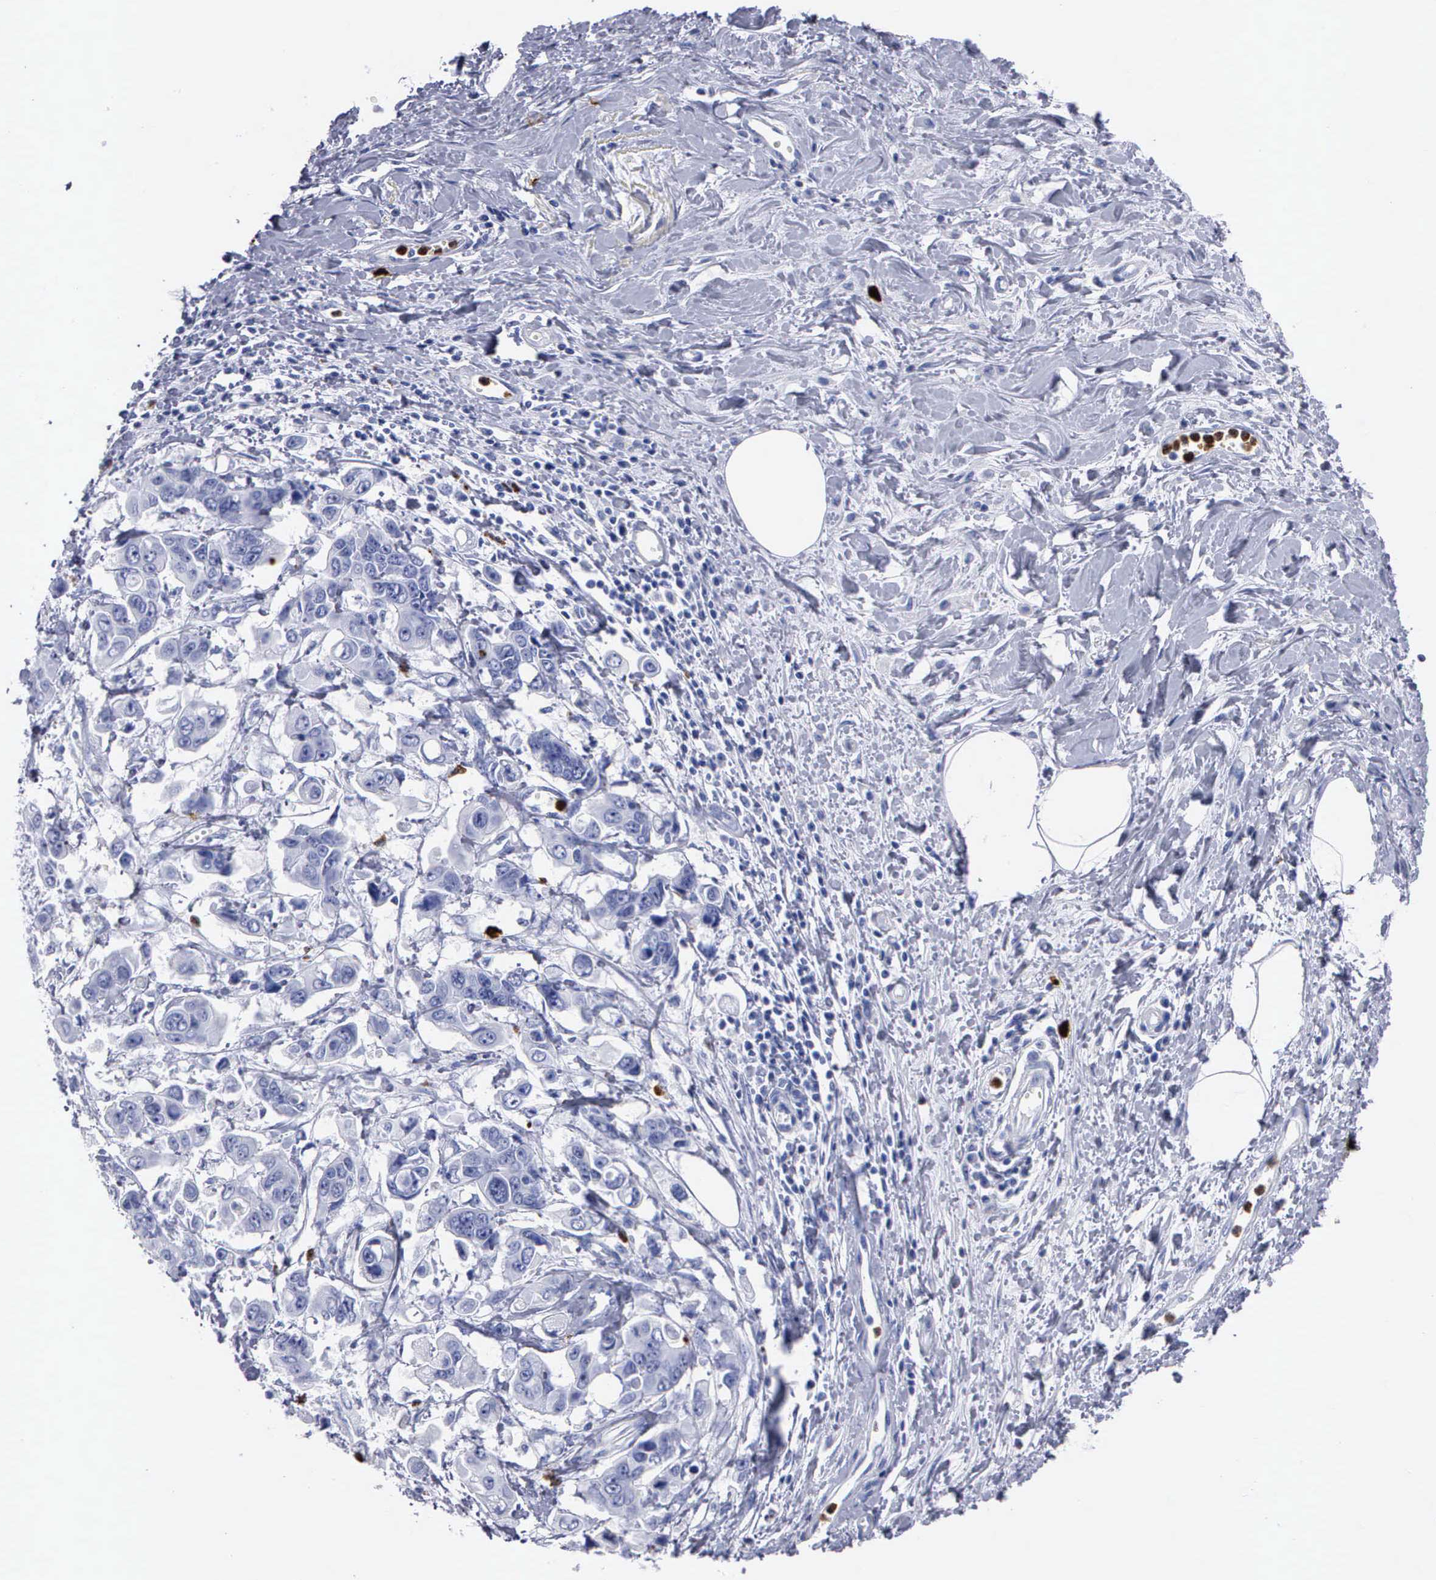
{"staining": {"intensity": "negative", "quantity": "none", "location": "none"}, "tissue": "stomach cancer", "cell_type": "Tumor cells", "image_type": "cancer", "snomed": [{"axis": "morphology", "description": "Adenocarcinoma, NOS"}, {"axis": "topography", "description": "Stomach, upper"}], "caption": "The histopathology image demonstrates no significant staining in tumor cells of adenocarcinoma (stomach). (Brightfield microscopy of DAB IHC at high magnification).", "gene": "CTSG", "patient": {"sex": "male", "age": 80}}